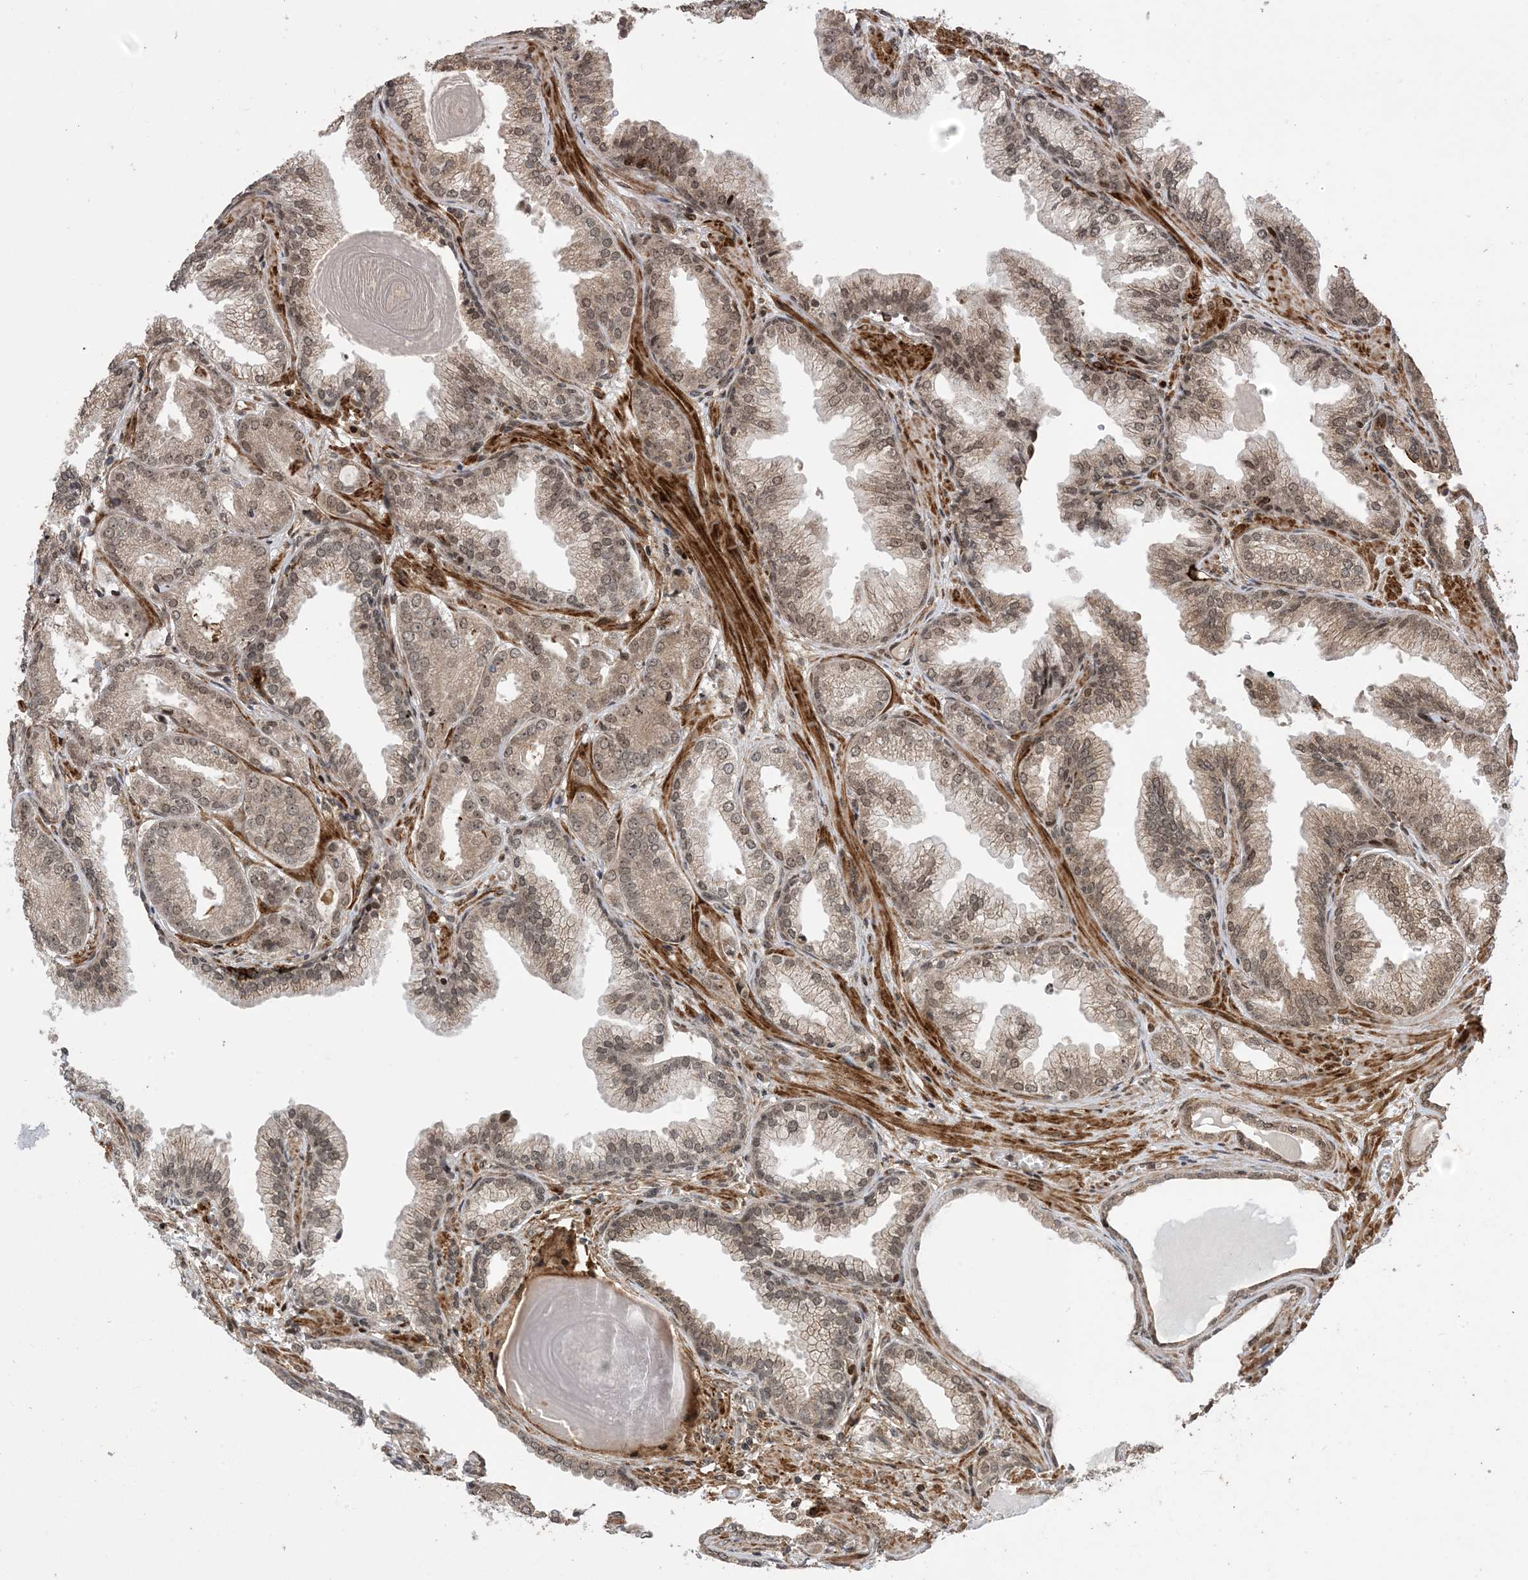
{"staining": {"intensity": "weak", "quantity": ">75%", "location": "cytoplasmic/membranous,nuclear"}, "tissue": "prostate cancer", "cell_type": "Tumor cells", "image_type": "cancer", "snomed": [{"axis": "morphology", "description": "Adenocarcinoma, High grade"}, {"axis": "topography", "description": "Prostate"}], "caption": "Tumor cells exhibit low levels of weak cytoplasmic/membranous and nuclear positivity in about >75% of cells in prostate cancer.", "gene": "ZNF511", "patient": {"sex": "male", "age": 71}}